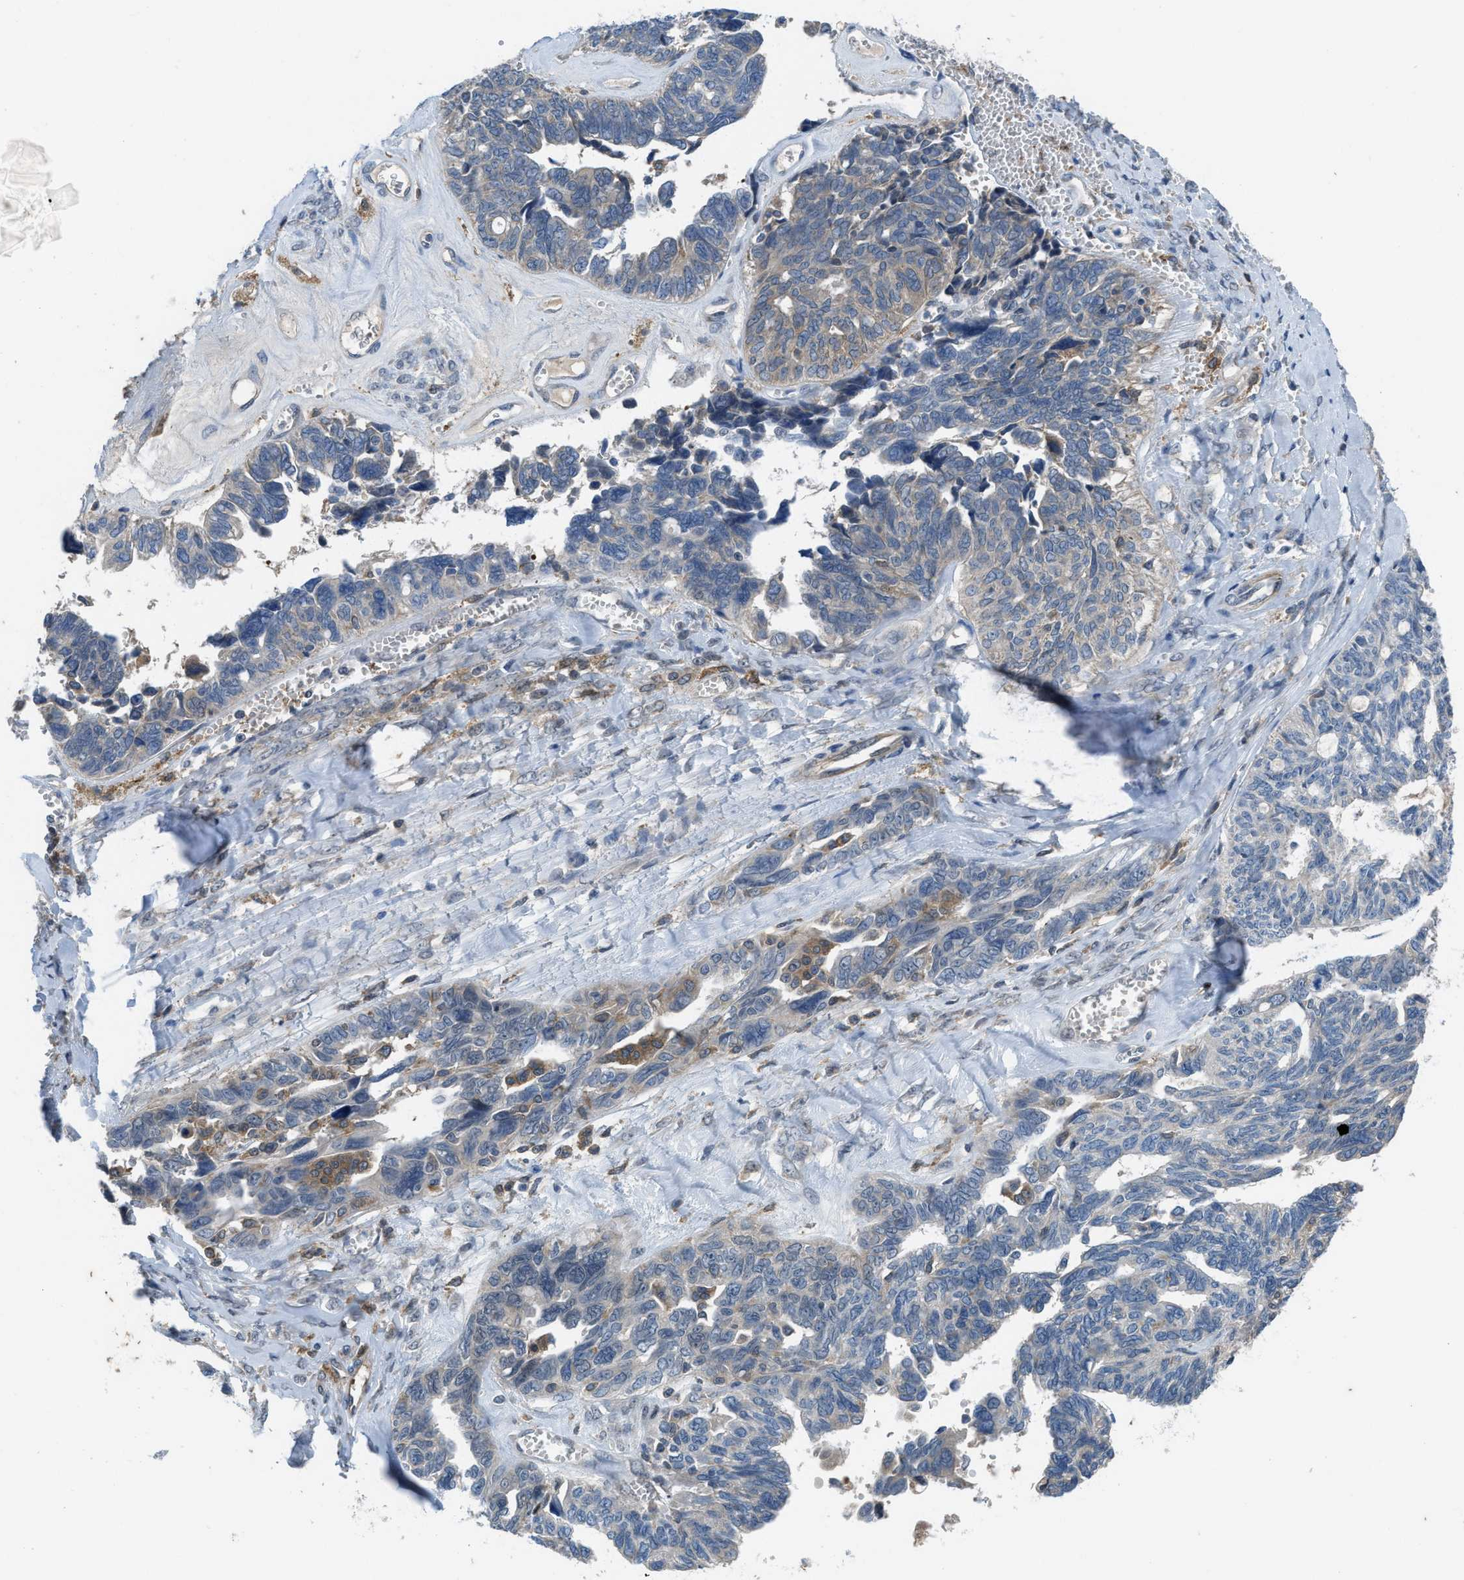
{"staining": {"intensity": "moderate", "quantity": "<25%", "location": "cytoplasmic/membranous"}, "tissue": "ovarian cancer", "cell_type": "Tumor cells", "image_type": "cancer", "snomed": [{"axis": "morphology", "description": "Cystadenocarcinoma, serous, NOS"}, {"axis": "topography", "description": "Ovary"}], "caption": "The photomicrograph demonstrates staining of ovarian serous cystadenocarcinoma, revealing moderate cytoplasmic/membranous protein staining (brown color) within tumor cells. (Brightfield microscopy of DAB IHC at high magnification).", "gene": "BAZ2B", "patient": {"sex": "female", "age": 79}}